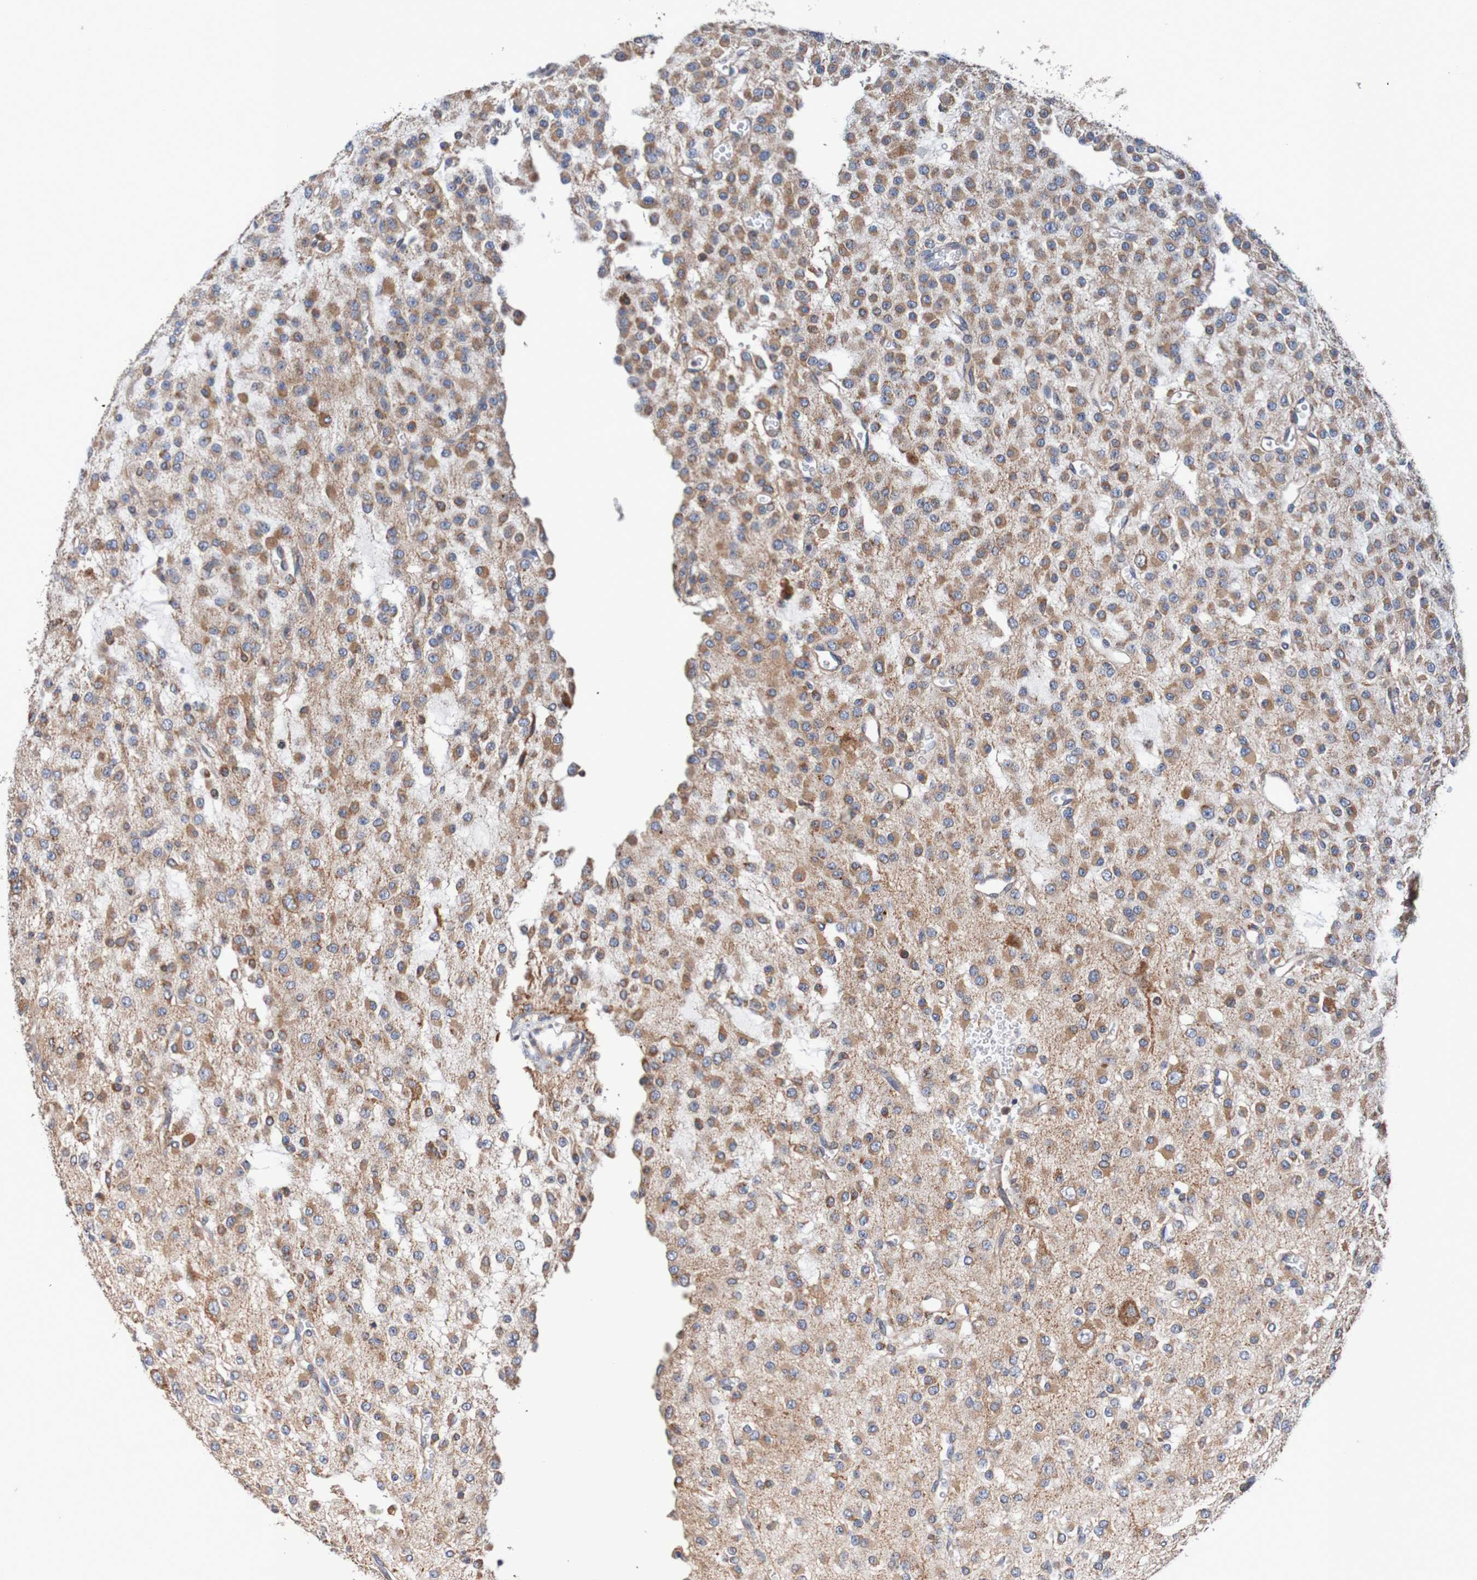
{"staining": {"intensity": "moderate", "quantity": ">75%", "location": "cytoplasmic/membranous"}, "tissue": "glioma", "cell_type": "Tumor cells", "image_type": "cancer", "snomed": [{"axis": "morphology", "description": "Glioma, malignant, Low grade"}, {"axis": "topography", "description": "Brain"}], "caption": "Protein expression by IHC exhibits moderate cytoplasmic/membranous staining in approximately >75% of tumor cells in glioma.", "gene": "FIBP", "patient": {"sex": "male", "age": 38}}